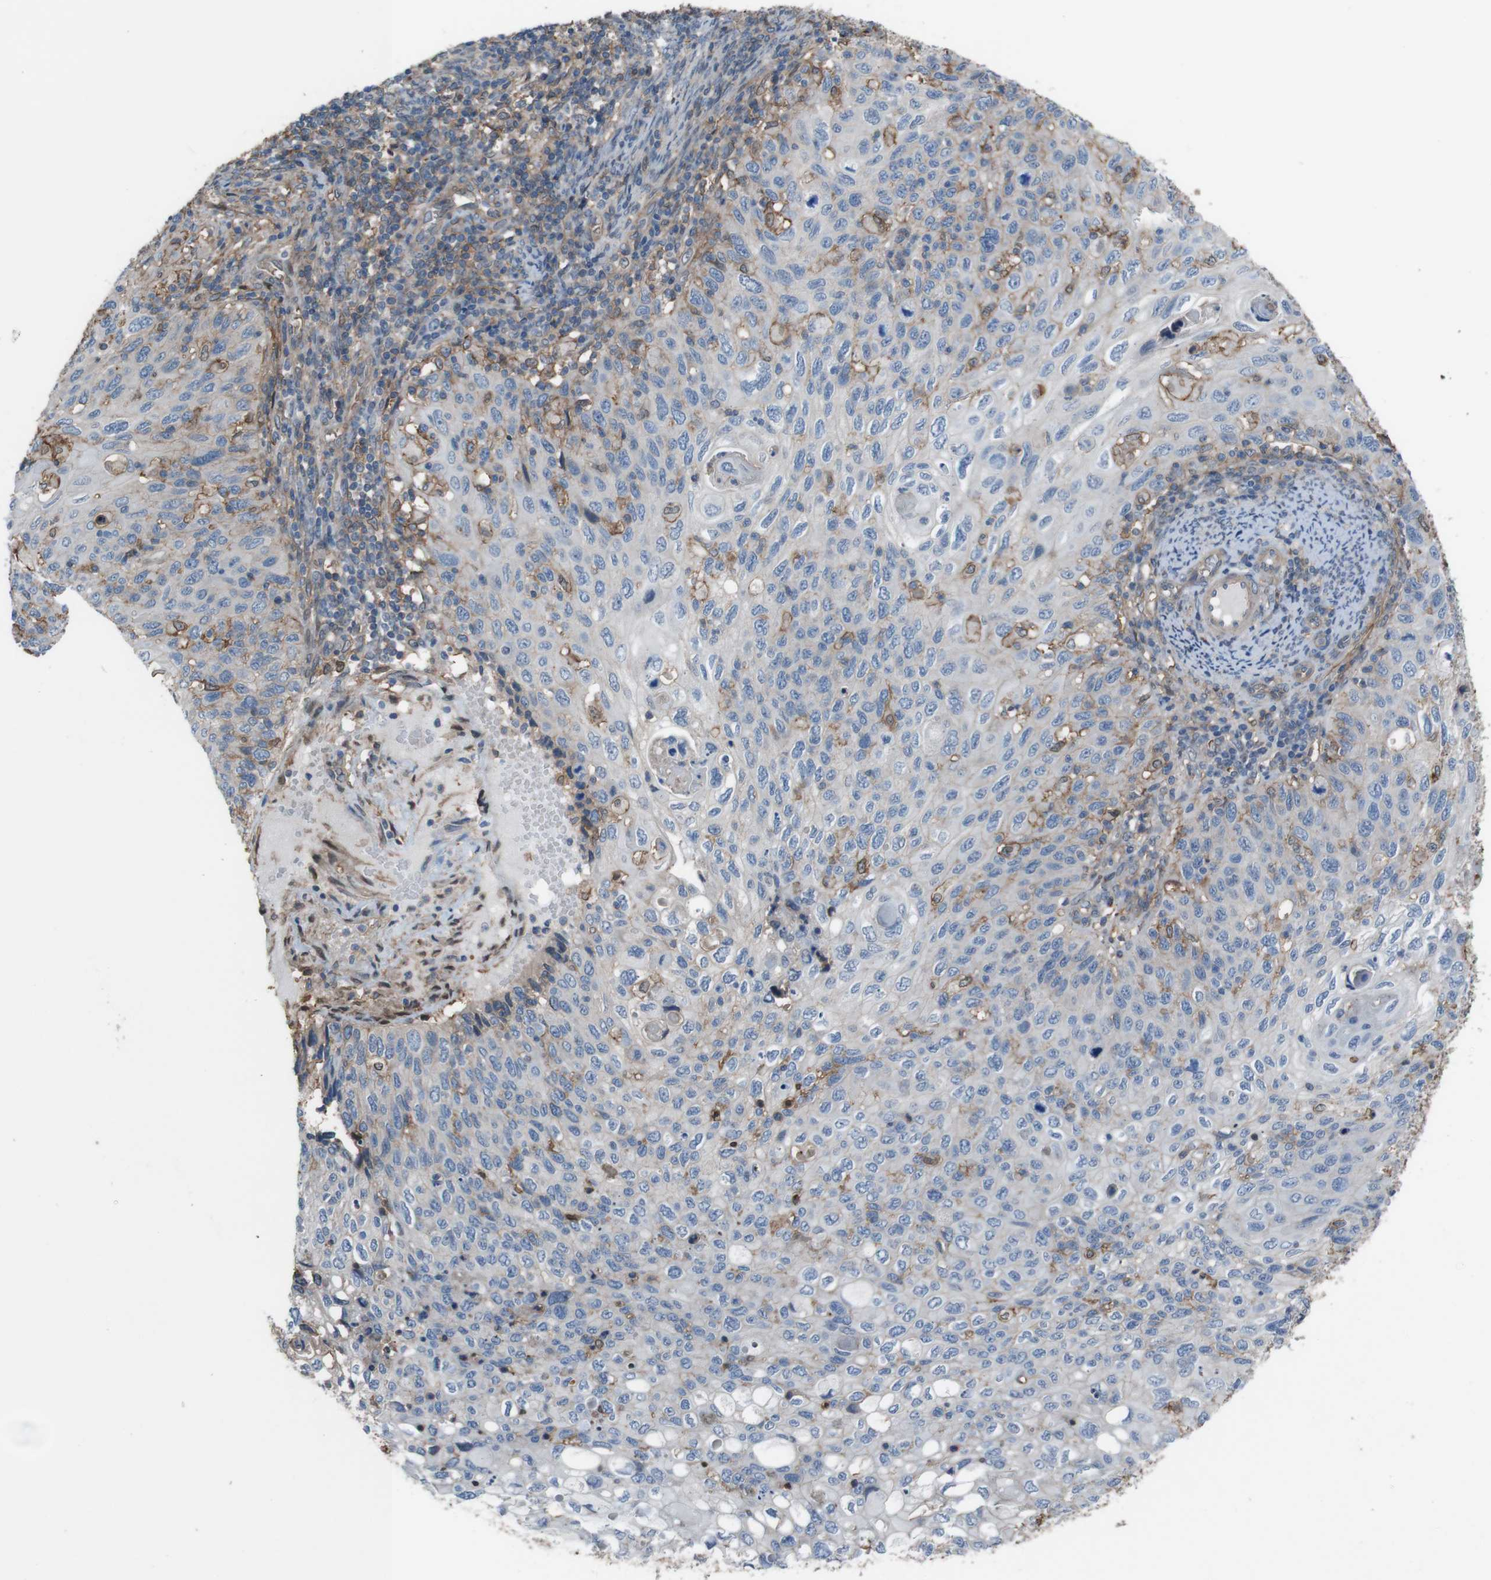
{"staining": {"intensity": "weak", "quantity": "<25%", "location": "cytoplasmic/membranous"}, "tissue": "cervical cancer", "cell_type": "Tumor cells", "image_type": "cancer", "snomed": [{"axis": "morphology", "description": "Squamous cell carcinoma, NOS"}, {"axis": "topography", "description": "Cervix"}], "caption": "DAB immunohistochemical staining of human cervical squamous cell carcinoma displays no significant positivity in tumor cells.", "gene": "ATP2B1", "patient": {"sex": "female", "age": 70}}